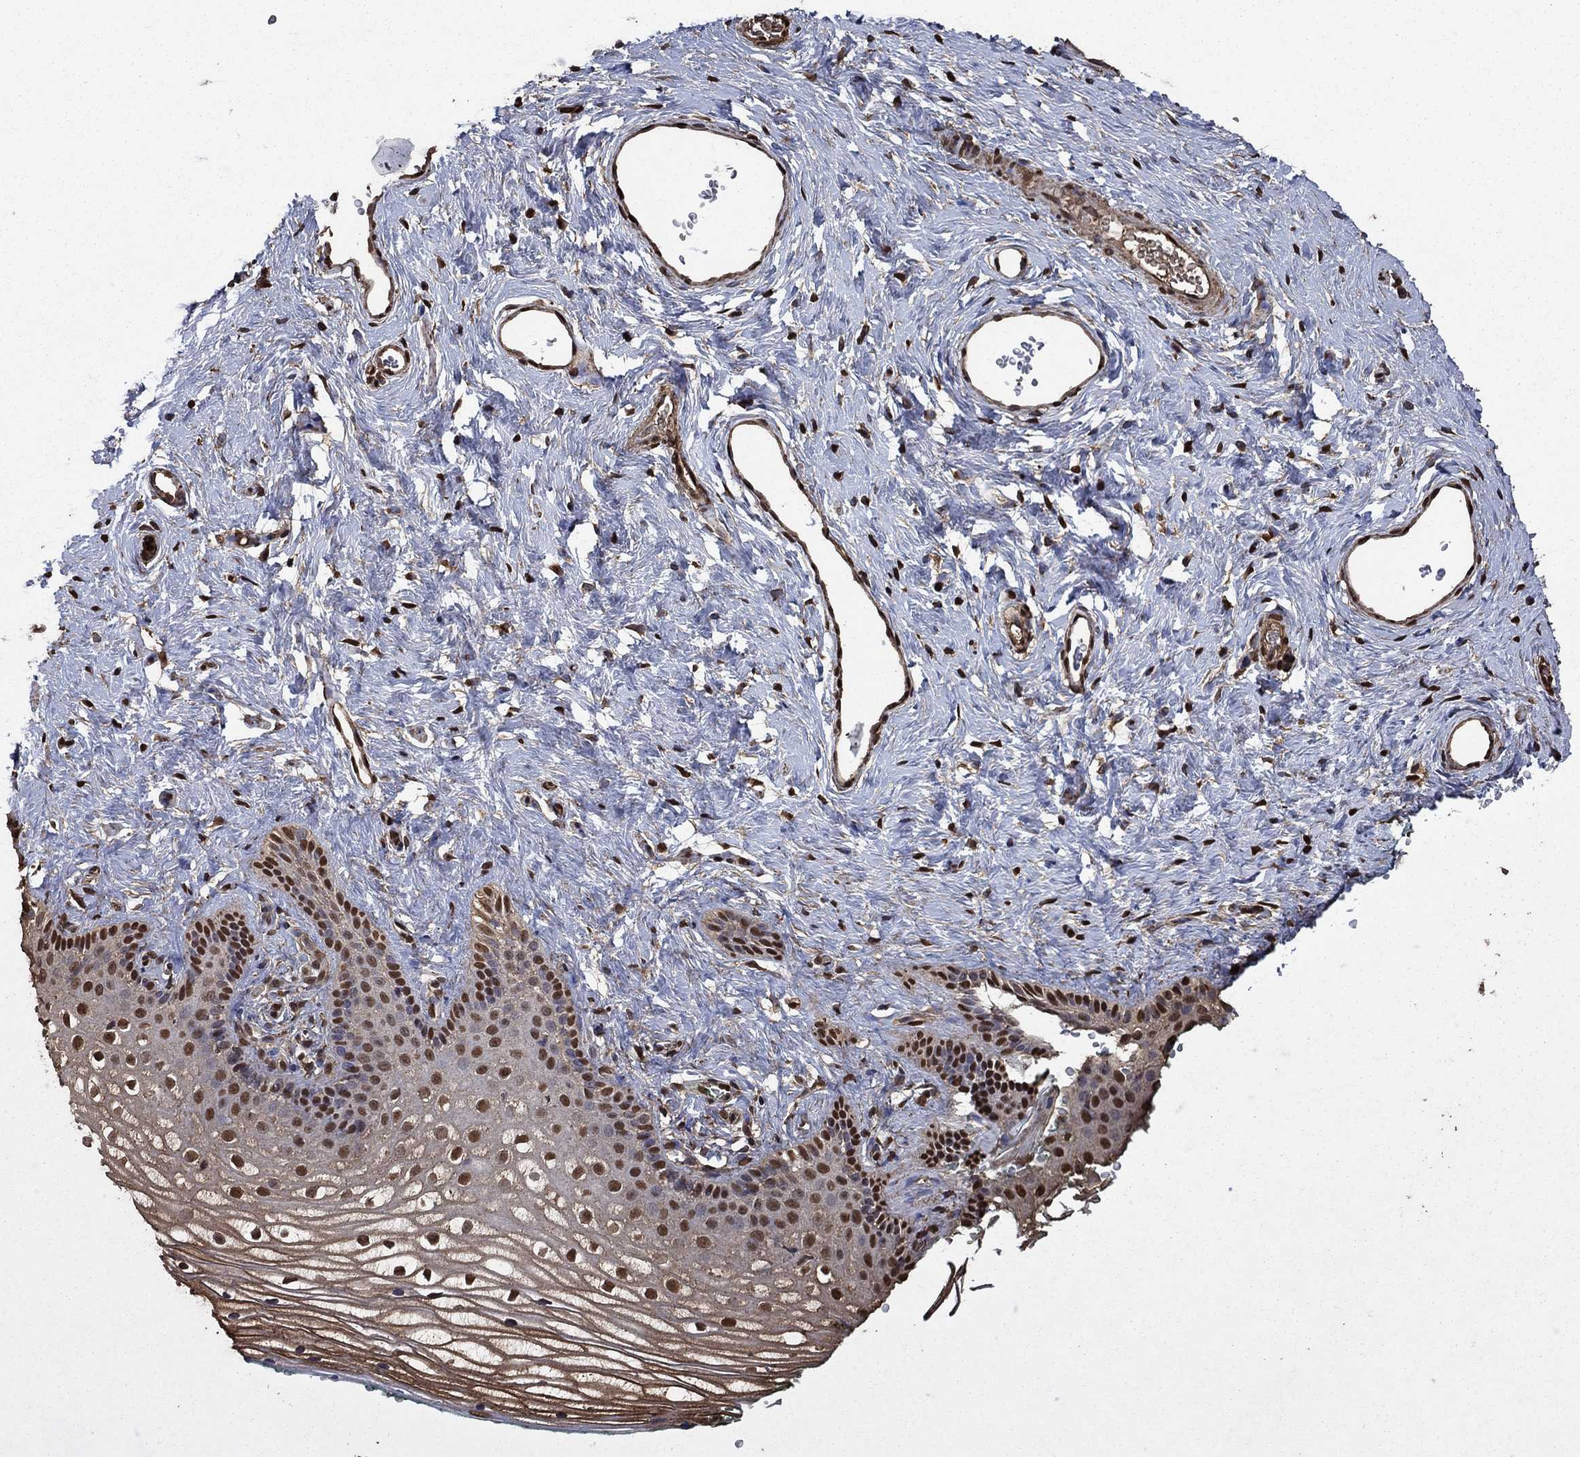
{"staining": {"intensity": "strong", "quantity": ">75%", "location": "nuclear"}, "tissue": "vagina", "cell_type": "Squamous epithelial cells", "image_type": "normal", "snomed": [{"axis": "morphology", "description": "Normal tissue, NOS"}, {"axis": "topography", "description": "Vagina"}], "caption": "A histopathology image of vagina stained for a protein demonstrates strong nuclear brown staining in squamous epithelial cells. The staining was performed using DAB (3,3'-diaminobenzidine), with brown indicating positive protein expression. Nuclei are stained blue with hematoxylin.", "gene": "GAPDH", "patient": {"sex": "female", "age": 36}}